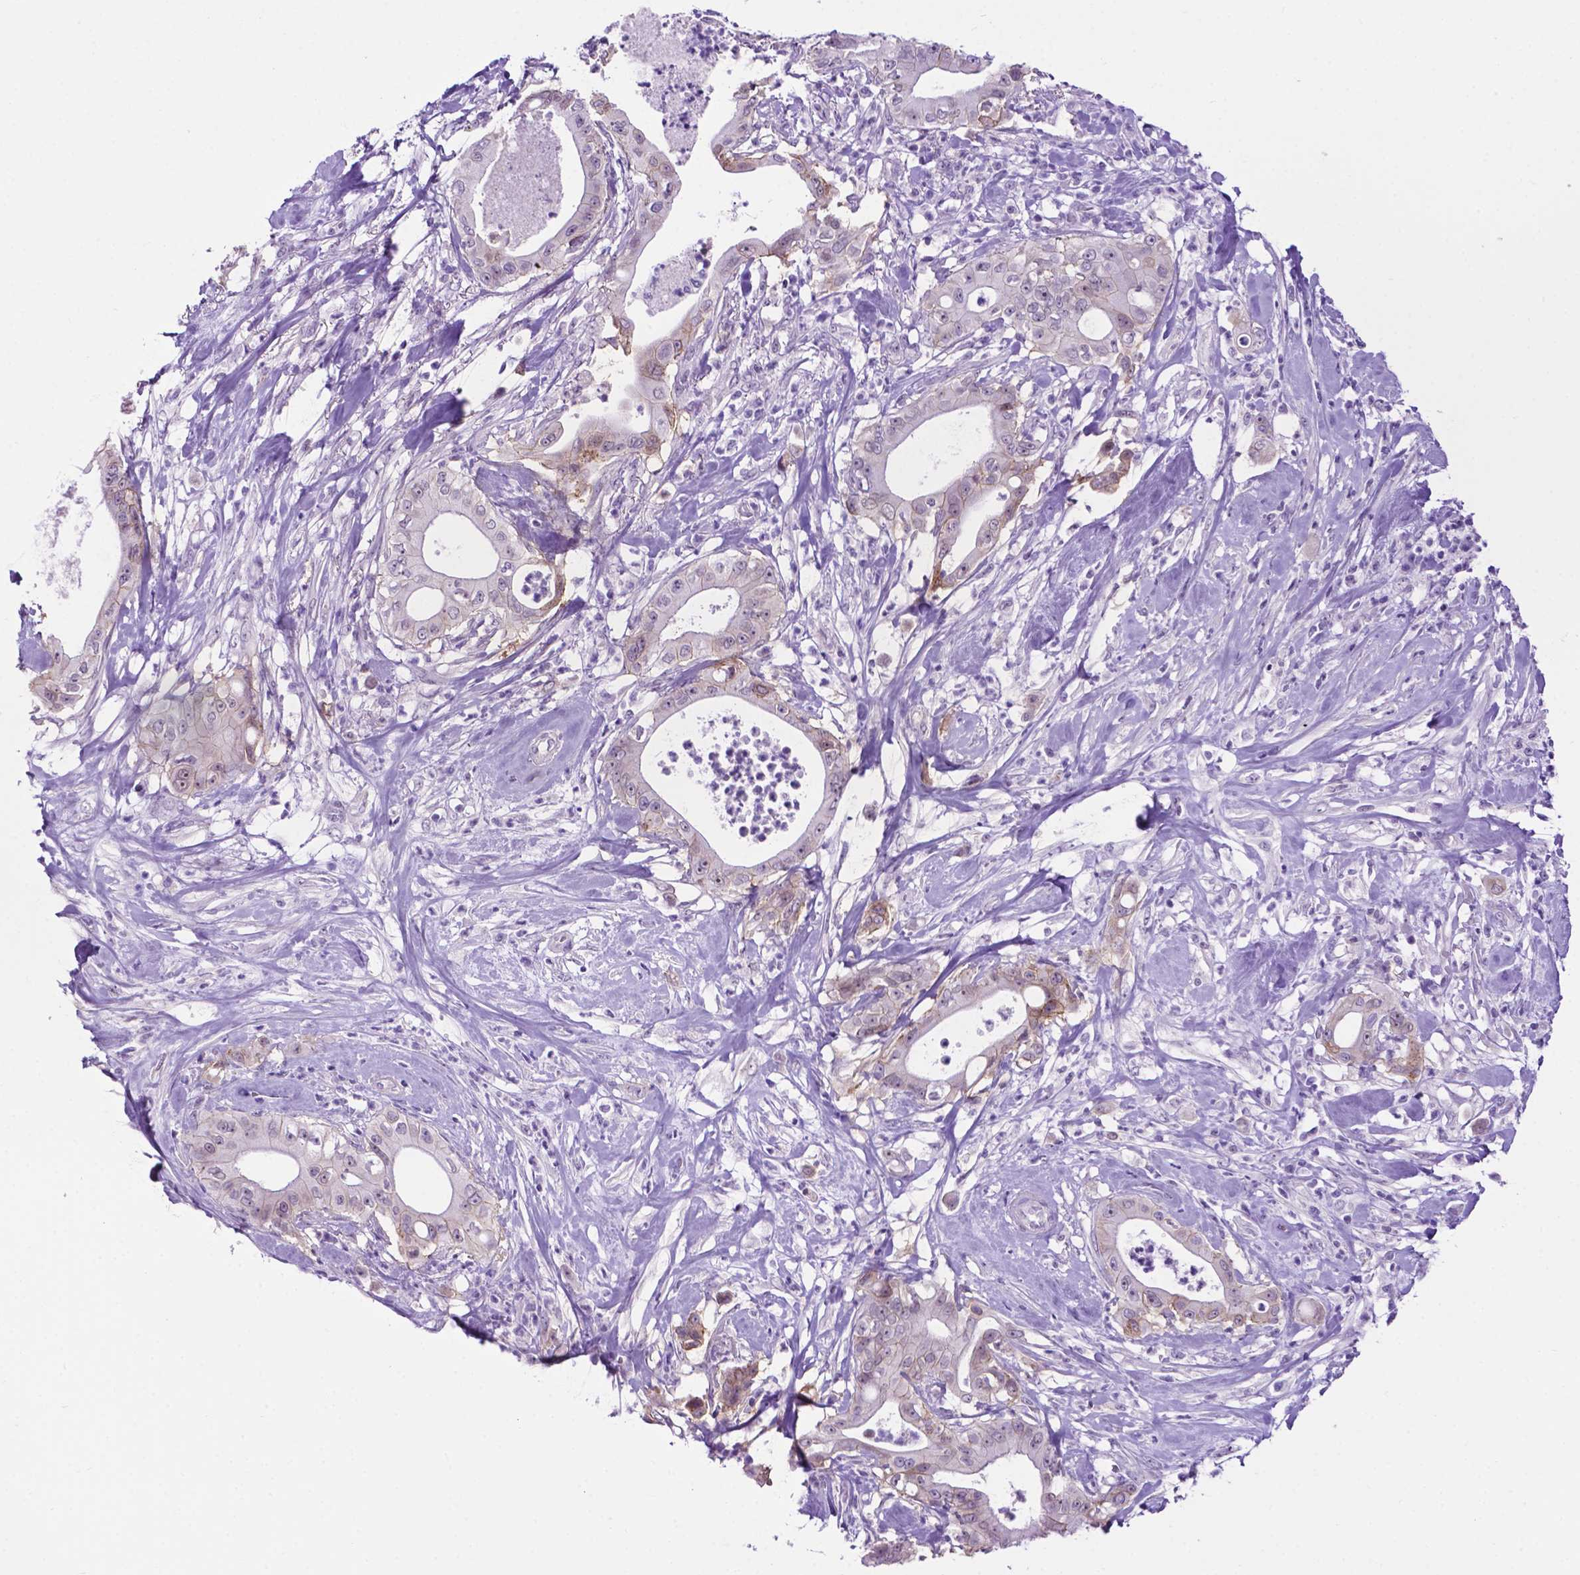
{"staining": {"intensity": "weak", "quantity": "<25%", "location": "cytoplasmic/membranous"}, "tissue": "pancreatic cancer", "cell_type": "Tumor cells", "image_type": "cancer", "snomed": [{"axis": "morphology", "description": "Adenocarcinoma, NOS"}, {"axis": "topography", "description": "Pancreas"}], "caption": "Immunohistochemical staining of pancreatic adenocarcinoma displays no significant positivity in tumor cells. The staining was performed using DAB (3,3'-diaminobenzidine) to visualize the protein expression in brown, while the nuclei were stained in blue with hematoxylin (Magnification: 20x).", "gene": "TACSTD2", "patient": {"sex": "male", "age": 71}}